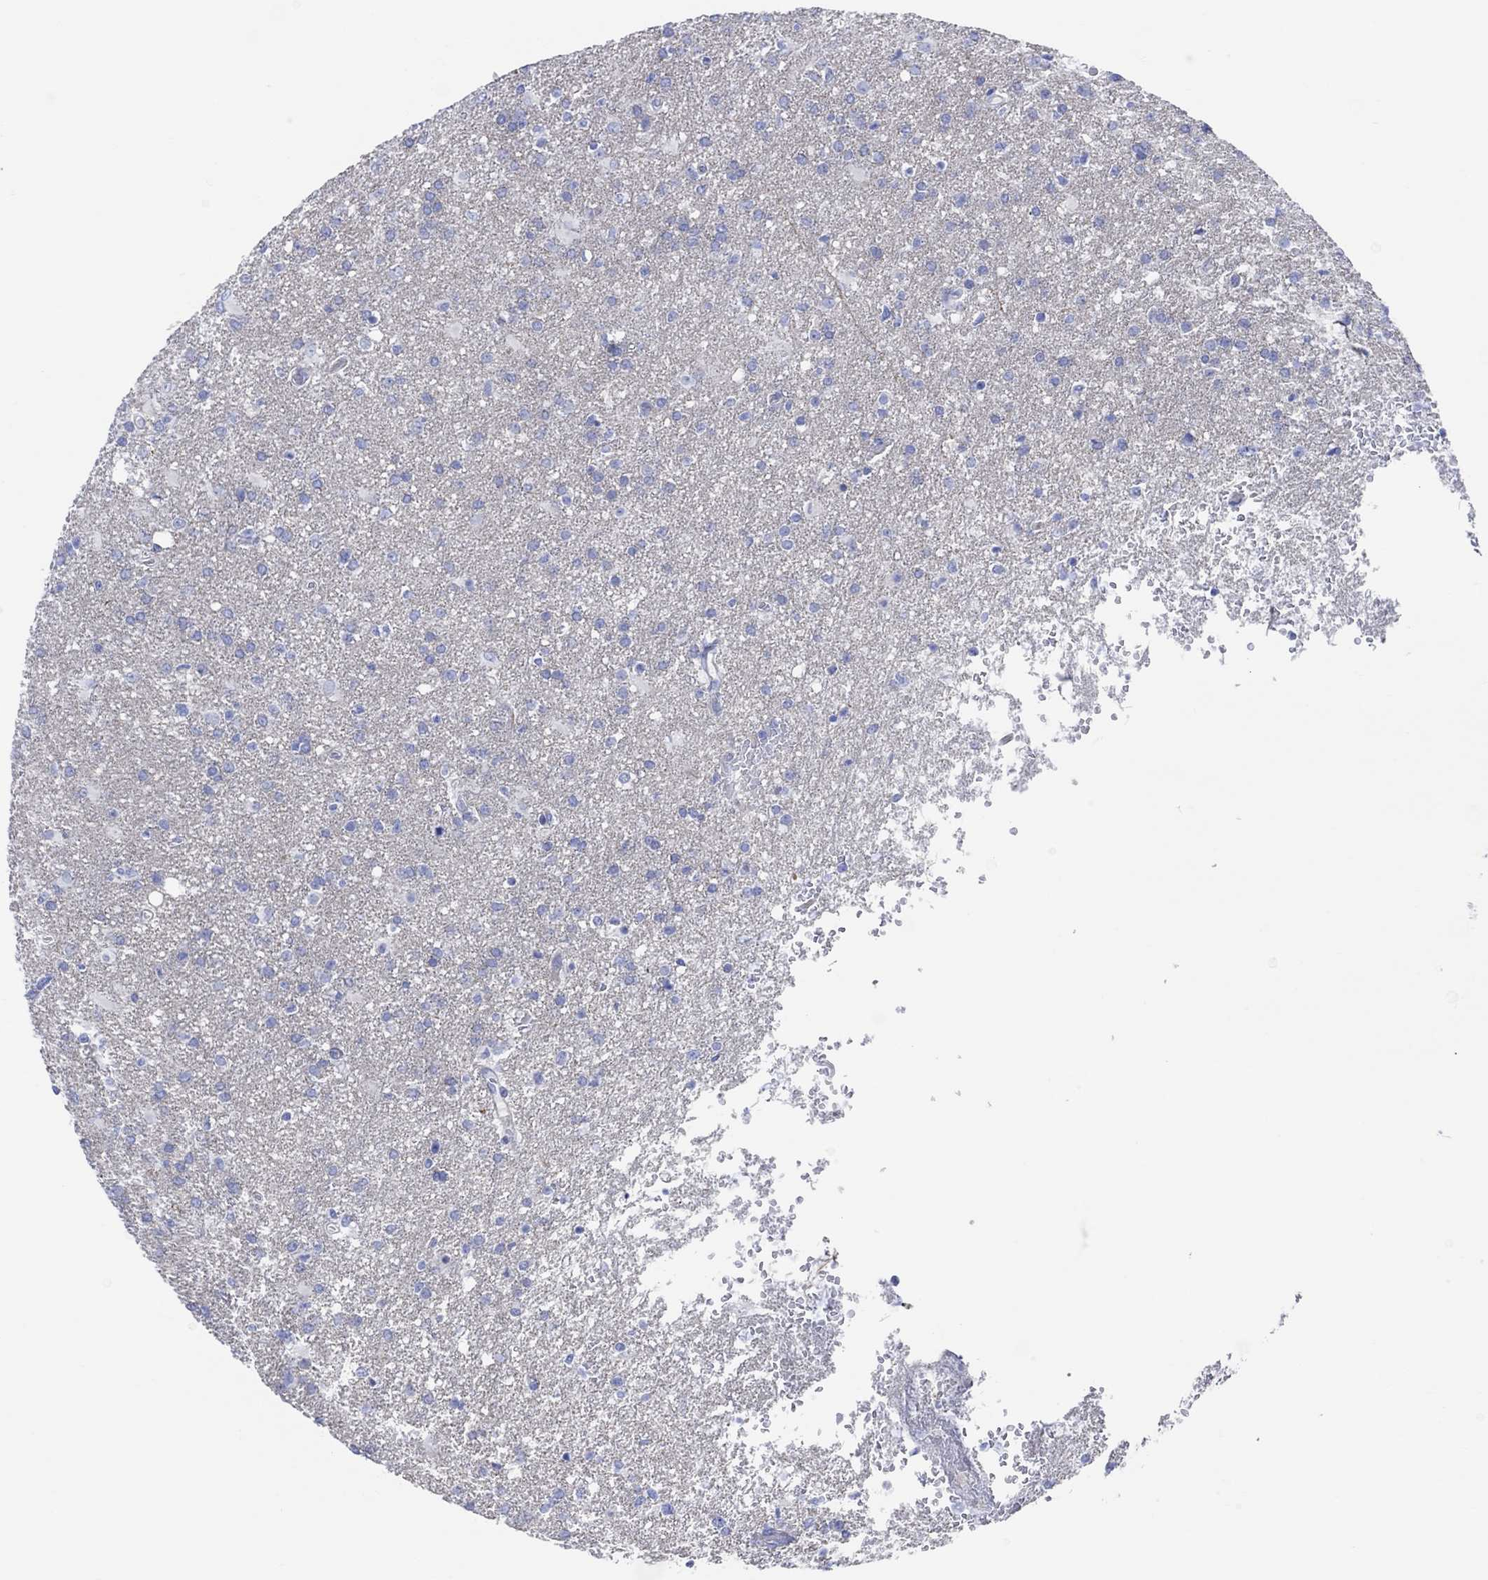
{"staining": {"intensity": "negative", "quantity": "none", "location": "none"}, "tissue": "glioma", "cell_type": "Tumor cells", "image_type": "cancer", "snomed": [{"axis": "morphology", "description": "Glioma, malignant, High grade"}, {"axis": "topography", "description": "Brain"}], "caption": "An IHC histopathology image of malignant high-grade glioma is shown. There is no staining in tumor cells of malignant high-grade glioma. Nuclei are stained in blue.", "gene": "TLDC2", "patient": {"sex": "male", "age": 68}}